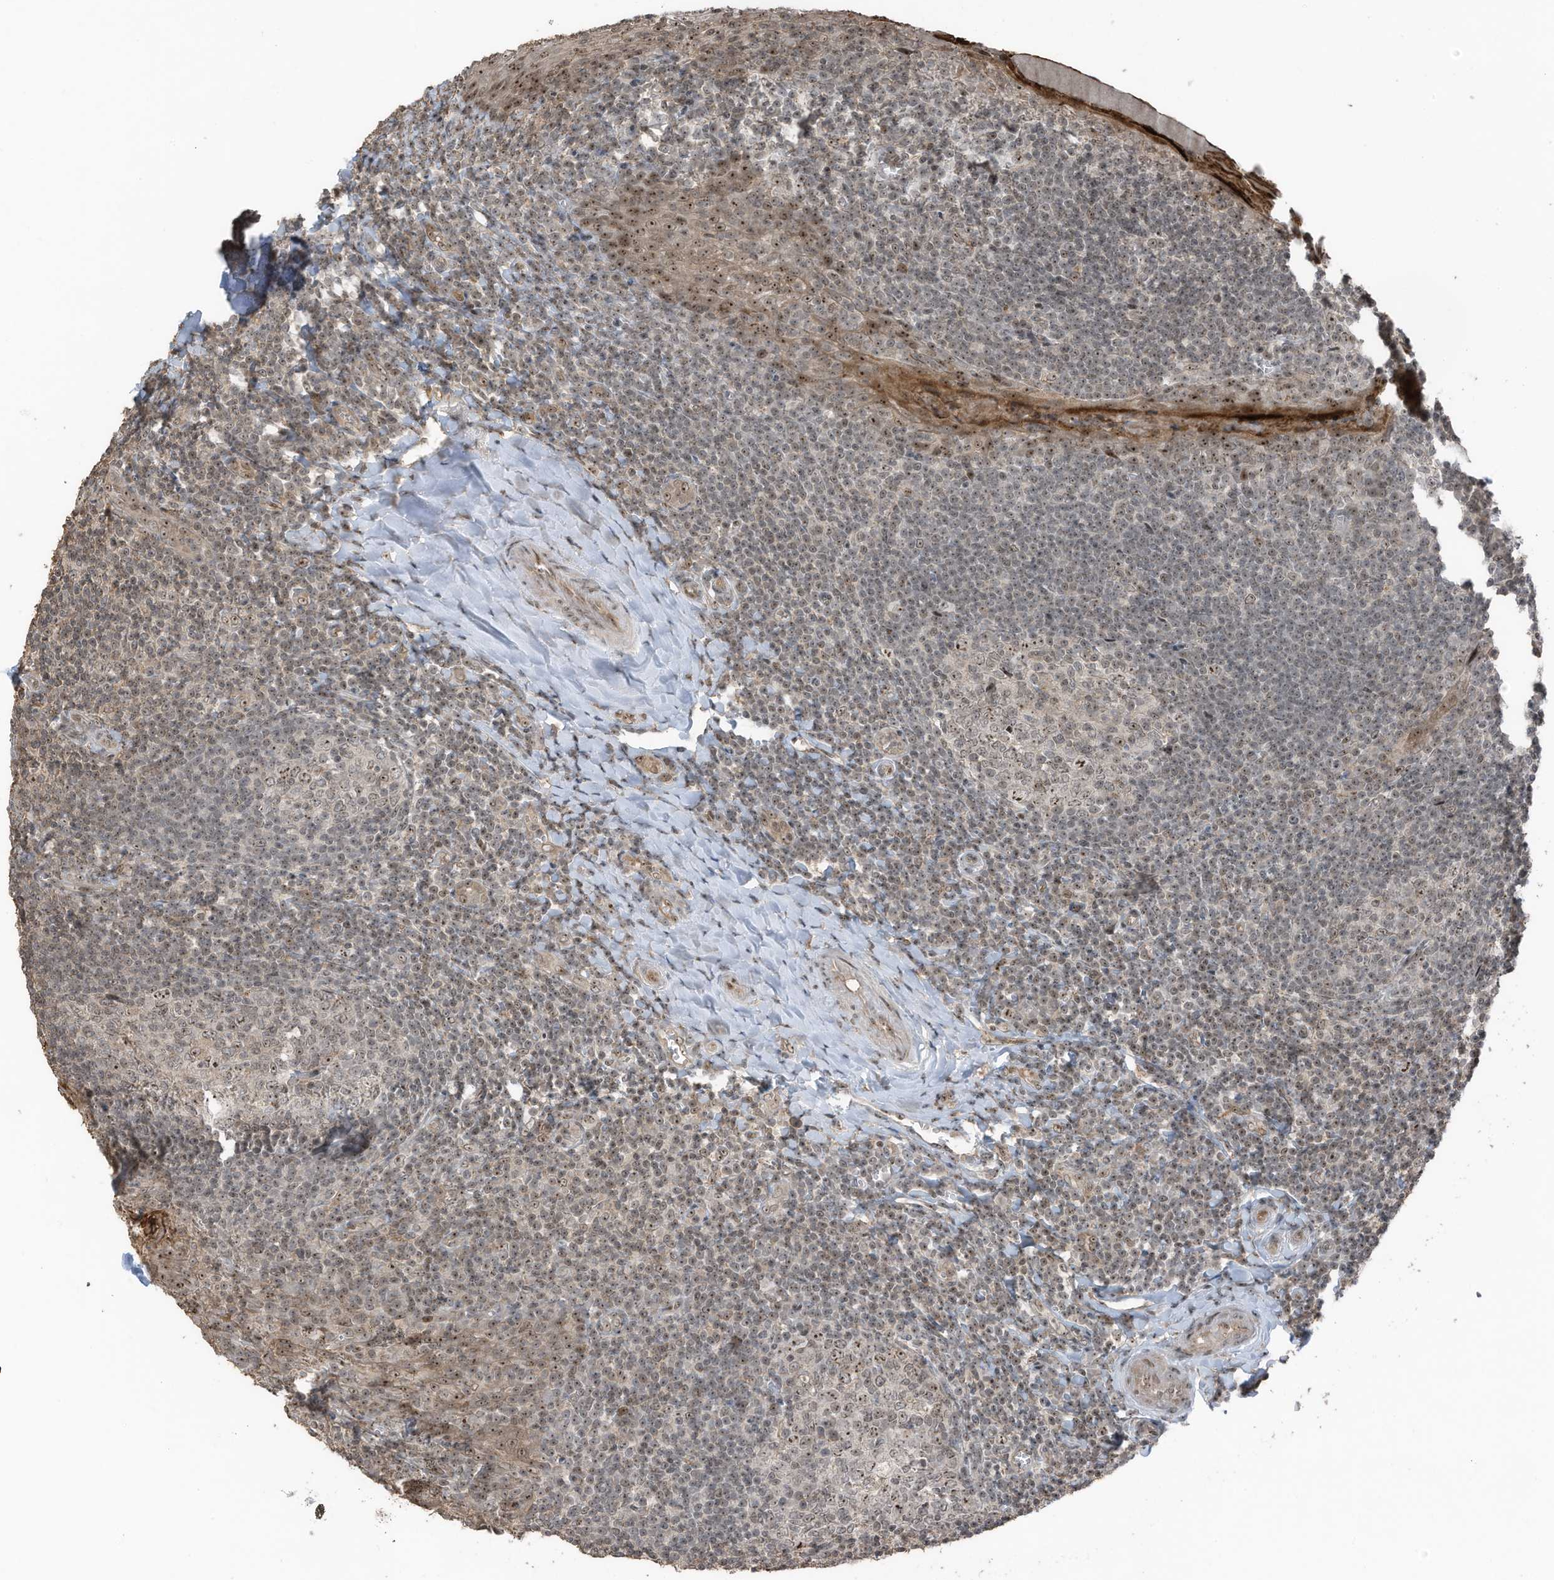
{"staining": {"intensity": "moderate", "quantity": "25%-75%", "location": "nuclear"}, "tissue": "tonsil", "cell_type": "Germinal center cells", "image_type": "normal", "snomed": [{"axis": "morphology", "description": "Normal tissue, NOS"}, {"axis": "topography", "description": "Tonsil"}], "caption": "Normal tonsil was stained to show a protein in brown. There is medium levels of moderate nuclear positivity in approximately 25%-75% of germinal center cells. The staining is performed using DAB (3,3'-diaminobenzidine) brown chromogen to label protein expression. The nuclei are counter-stained blue using hematoxylin.", "gene": "UTP3", "patient": {"sex": "male", "age": 27}}